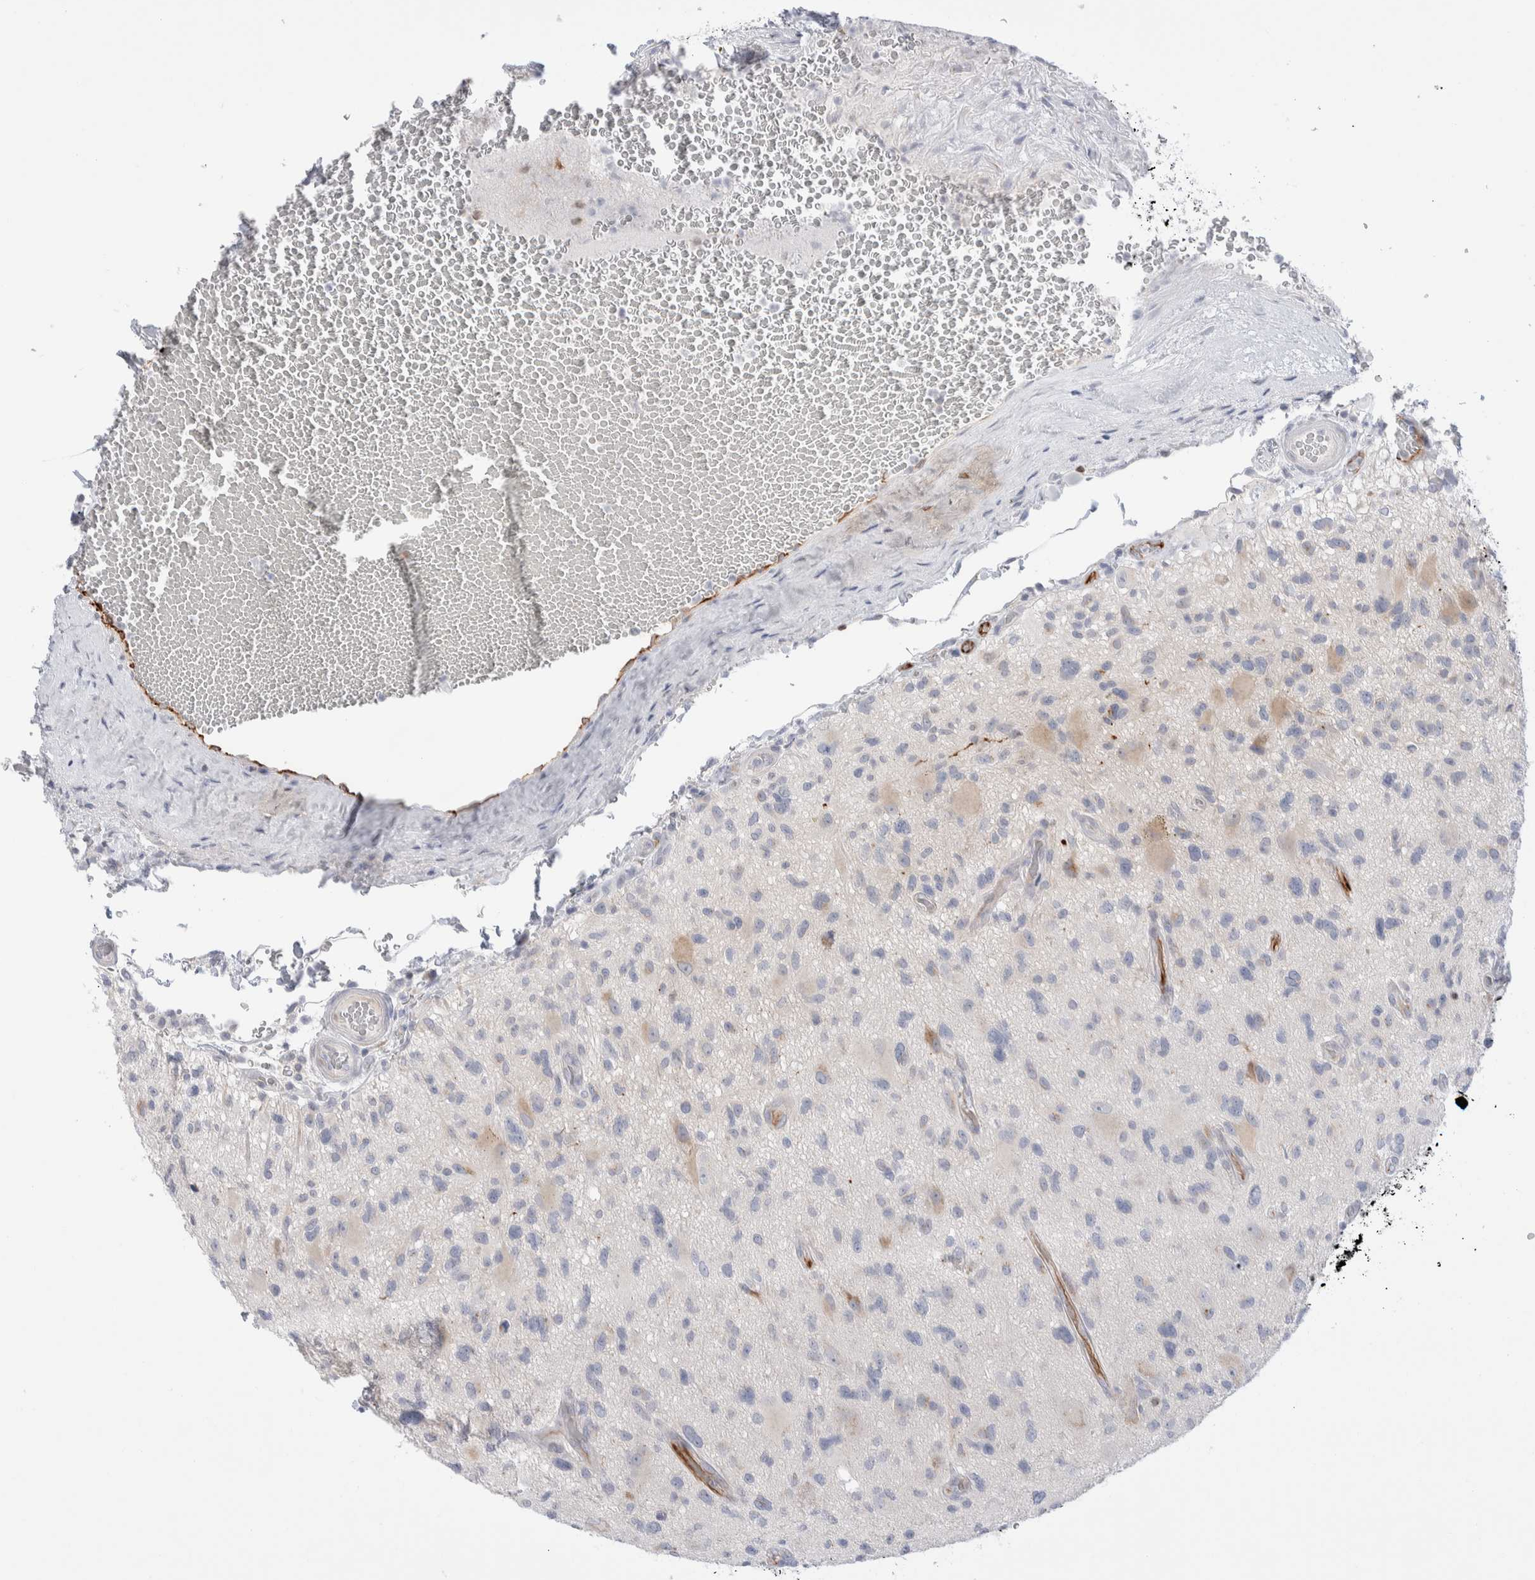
{"staining": {"intensity": "weak", "quantity": "<25%", "location": "cytoplasmic/membranous"}, "tissue": "glioma", "cell_type": "Tumor cells", "image_type": "cancer", "snomed": [{"axis": "morphology", "description": "Glioma, malignant, High grade"}, {"axis": "topography", "description": "Brain"}], "caption": "A high-resolution photomicrograph shows immunohistochemistry staining of malignant glioma (high-grade), which shows no significant staining in tumor cells. The staining is performed using DAB (3,3'-diaminobenzidine) brown chromogen with nuclei counter-stained in using hematoxylin.", "gene": "C1orf112", "patient": {"sex": "male", "age": 33}}